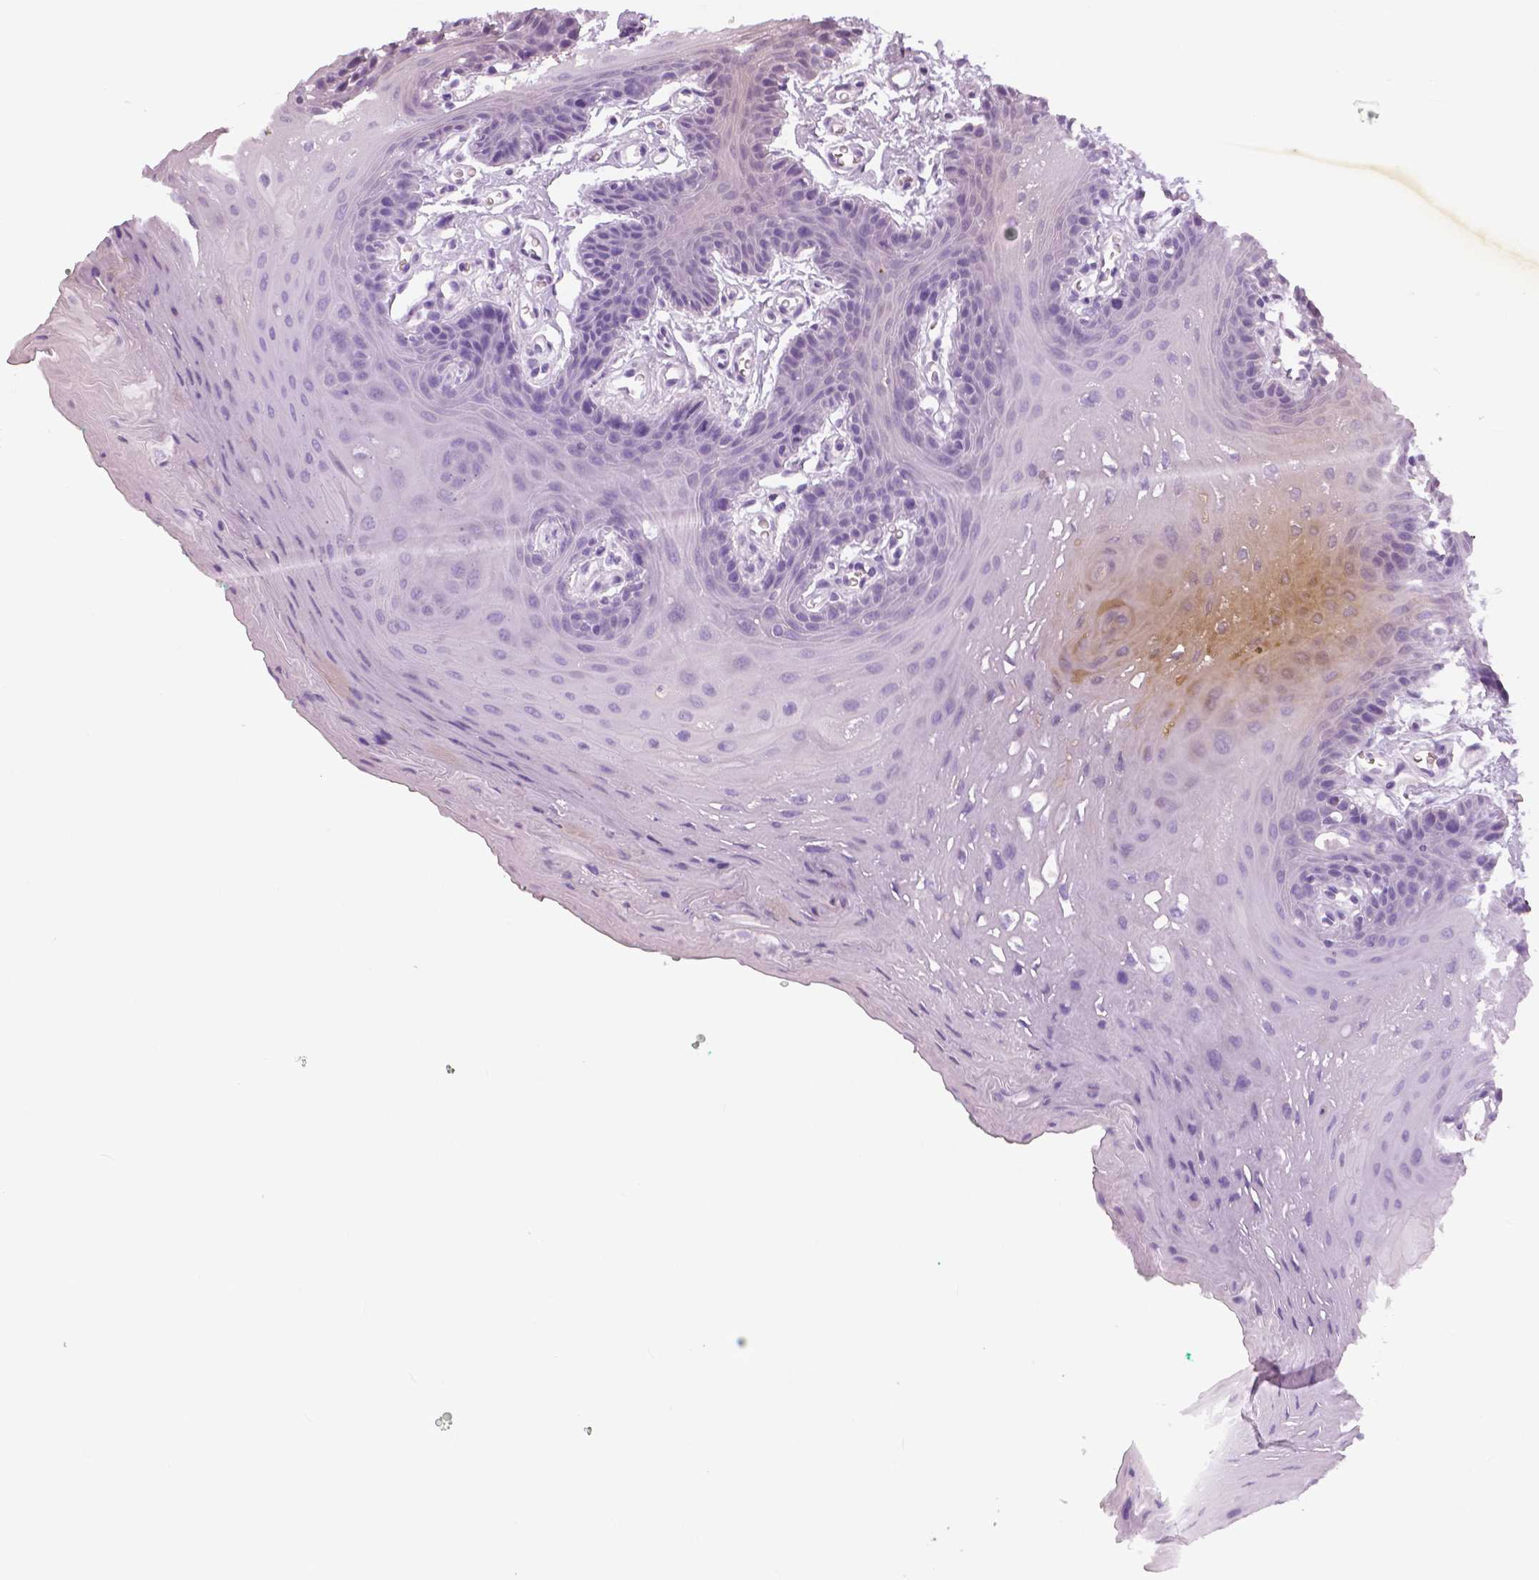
{"staining": {"intensity": "negative", "quantity": "none", "location": "none"}, "tissue": "oral mucosa", "cell_type": "Squamous epithelial cells", "image_type": "normal", "snomed": [{"axis": "morphology", "description": "Normal tissue, NOS"}, {"axis": "morphology", "description": "Squamous cell carcinoma, NOS"}, {"axis": "topography", "description": "Oral tissue"}, {"axis": "topography", "description": "Head-Neck"}], "caption": "Immunohistochemistry of normal human oral mucosa reveals no expression in squamous epithelial cells.", "gene": "NECAB1", "patient": {"sex": "female", "age": 50}}